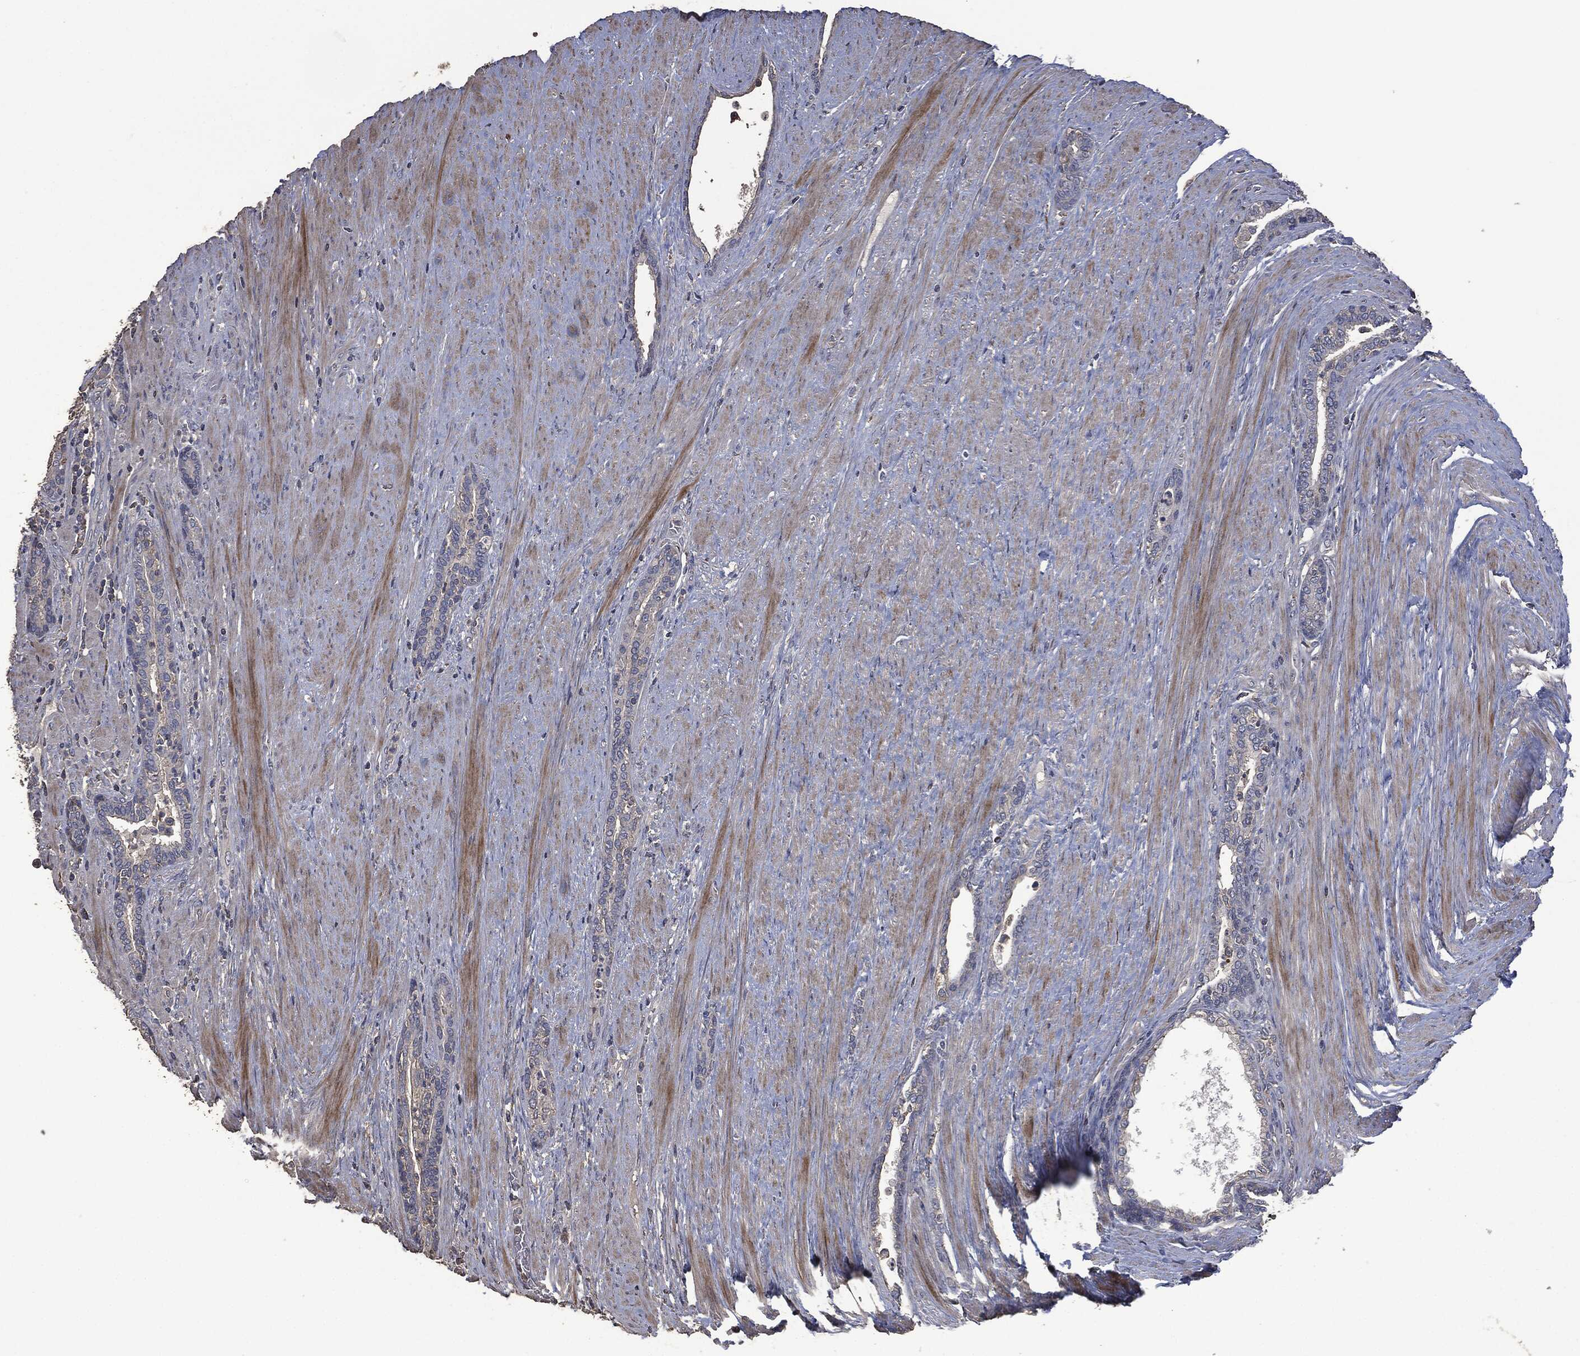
{"staining": {"intensity": "negative", "quantity": "none", "location": "none"}, "tissue": "prostate cancer", "cell_type": "Tumor cells", "image_type": "cancer", "snomed": [{"axis": "morphology", "description": "Adenocarcinoma, Low grade"}, {"axis": "topography", "description": "Prostate"}], "caption": "Histopathology image shows no significant protein staining in tumor cells of prostate cancer (low-grade adenocarcinoma).", "gene": "MSLN", "patient": {"sex": "male", "age": 68}}